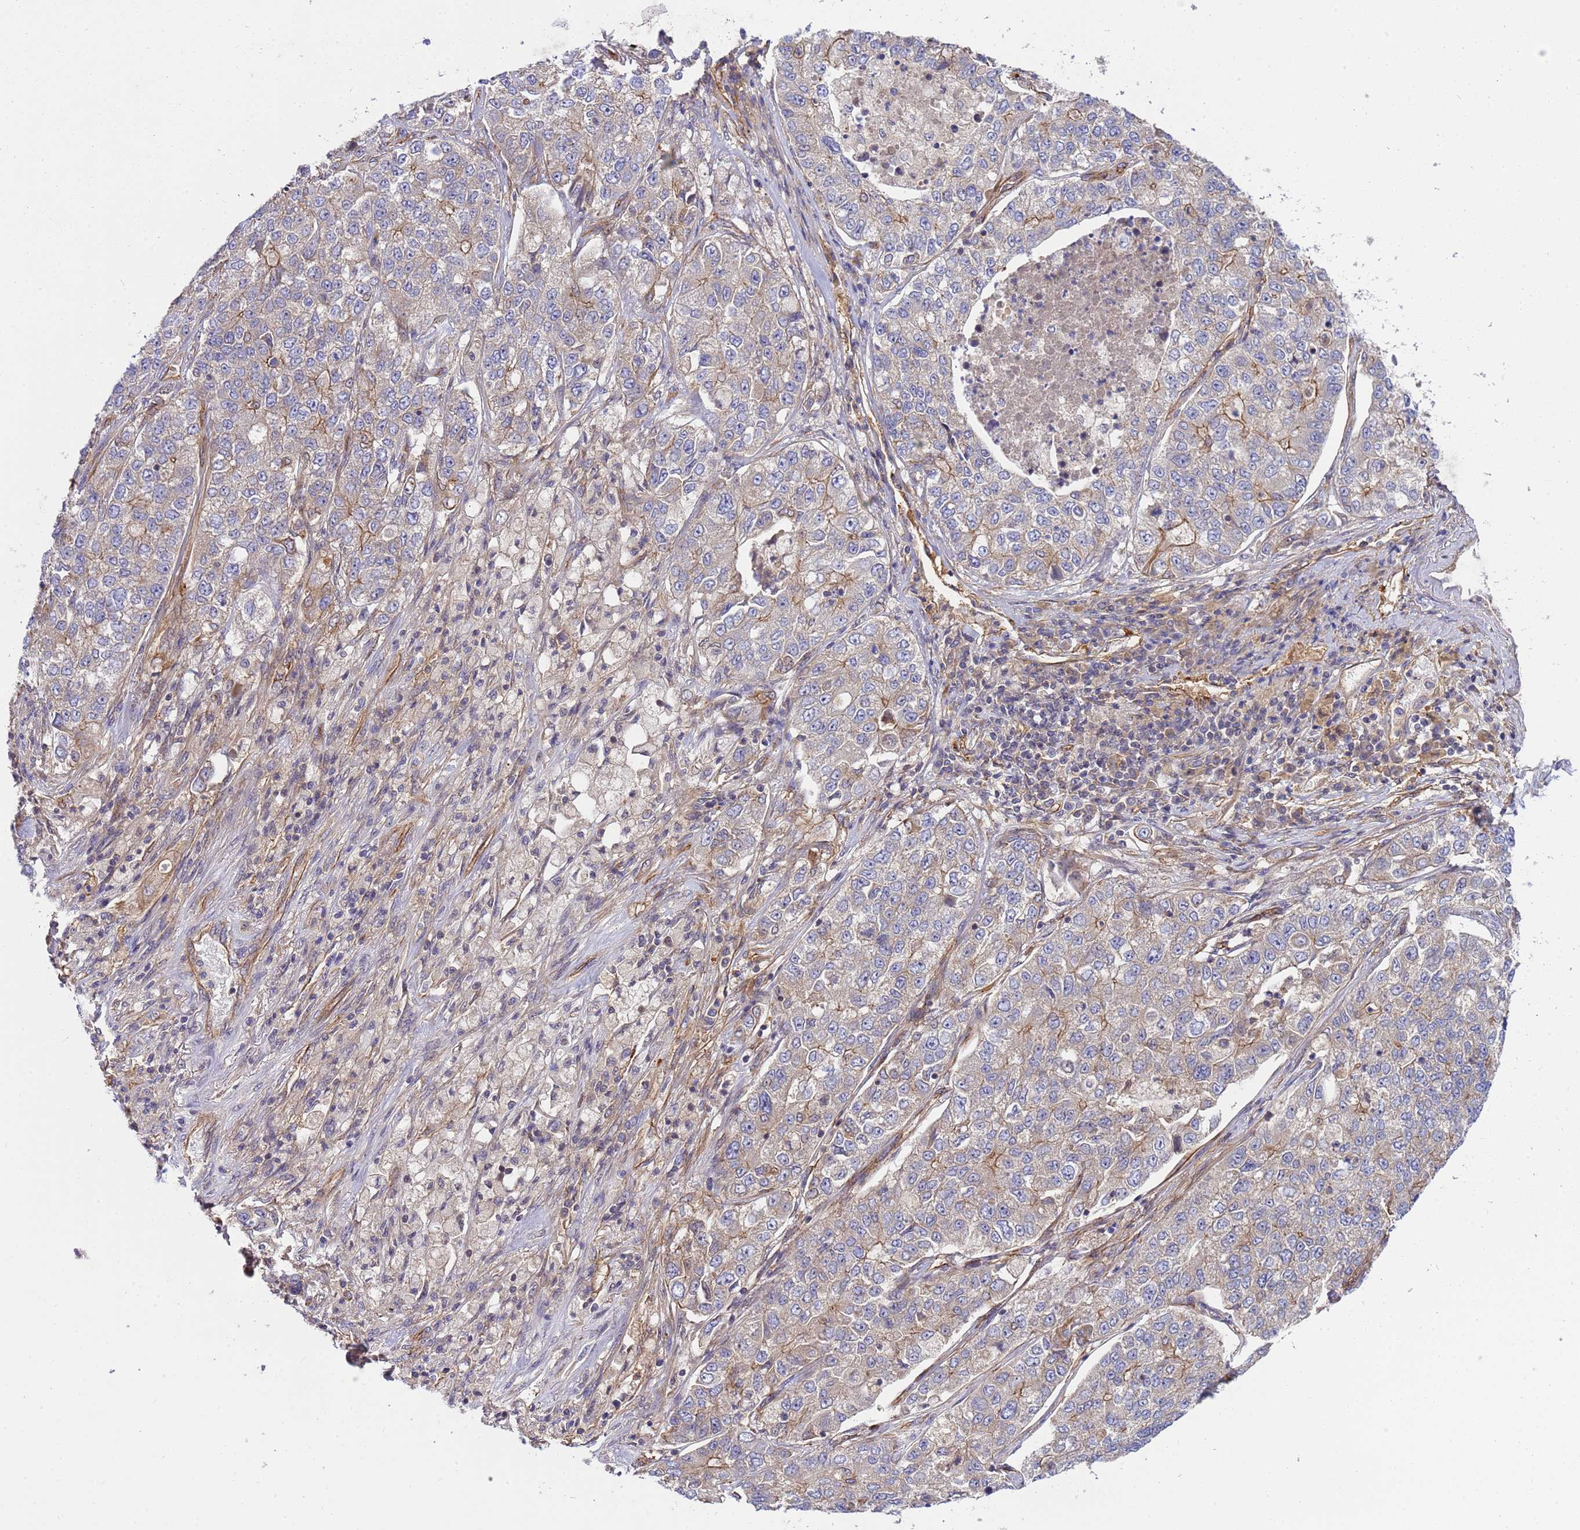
{"staining": {"intensity": "moderate", "quantity": "25%-75%", "location": "cytoplasmic/membranous"}, "tissue": "lung cancer", "cell_type": "Tumor cells", "image_type": "cancer", "snomed": [{"axis": "morphology", "description": "Adenocarcinoma, NOS"}, {"axis": "topography", "description": "Lung"}], "caption": "A brown stain shows moderate cytoplasmic/membranous positivity of a protein in human lung cancer tumor cells.", "gene": "SMCO3", "patient": {"sex": "male", "age": 49}}